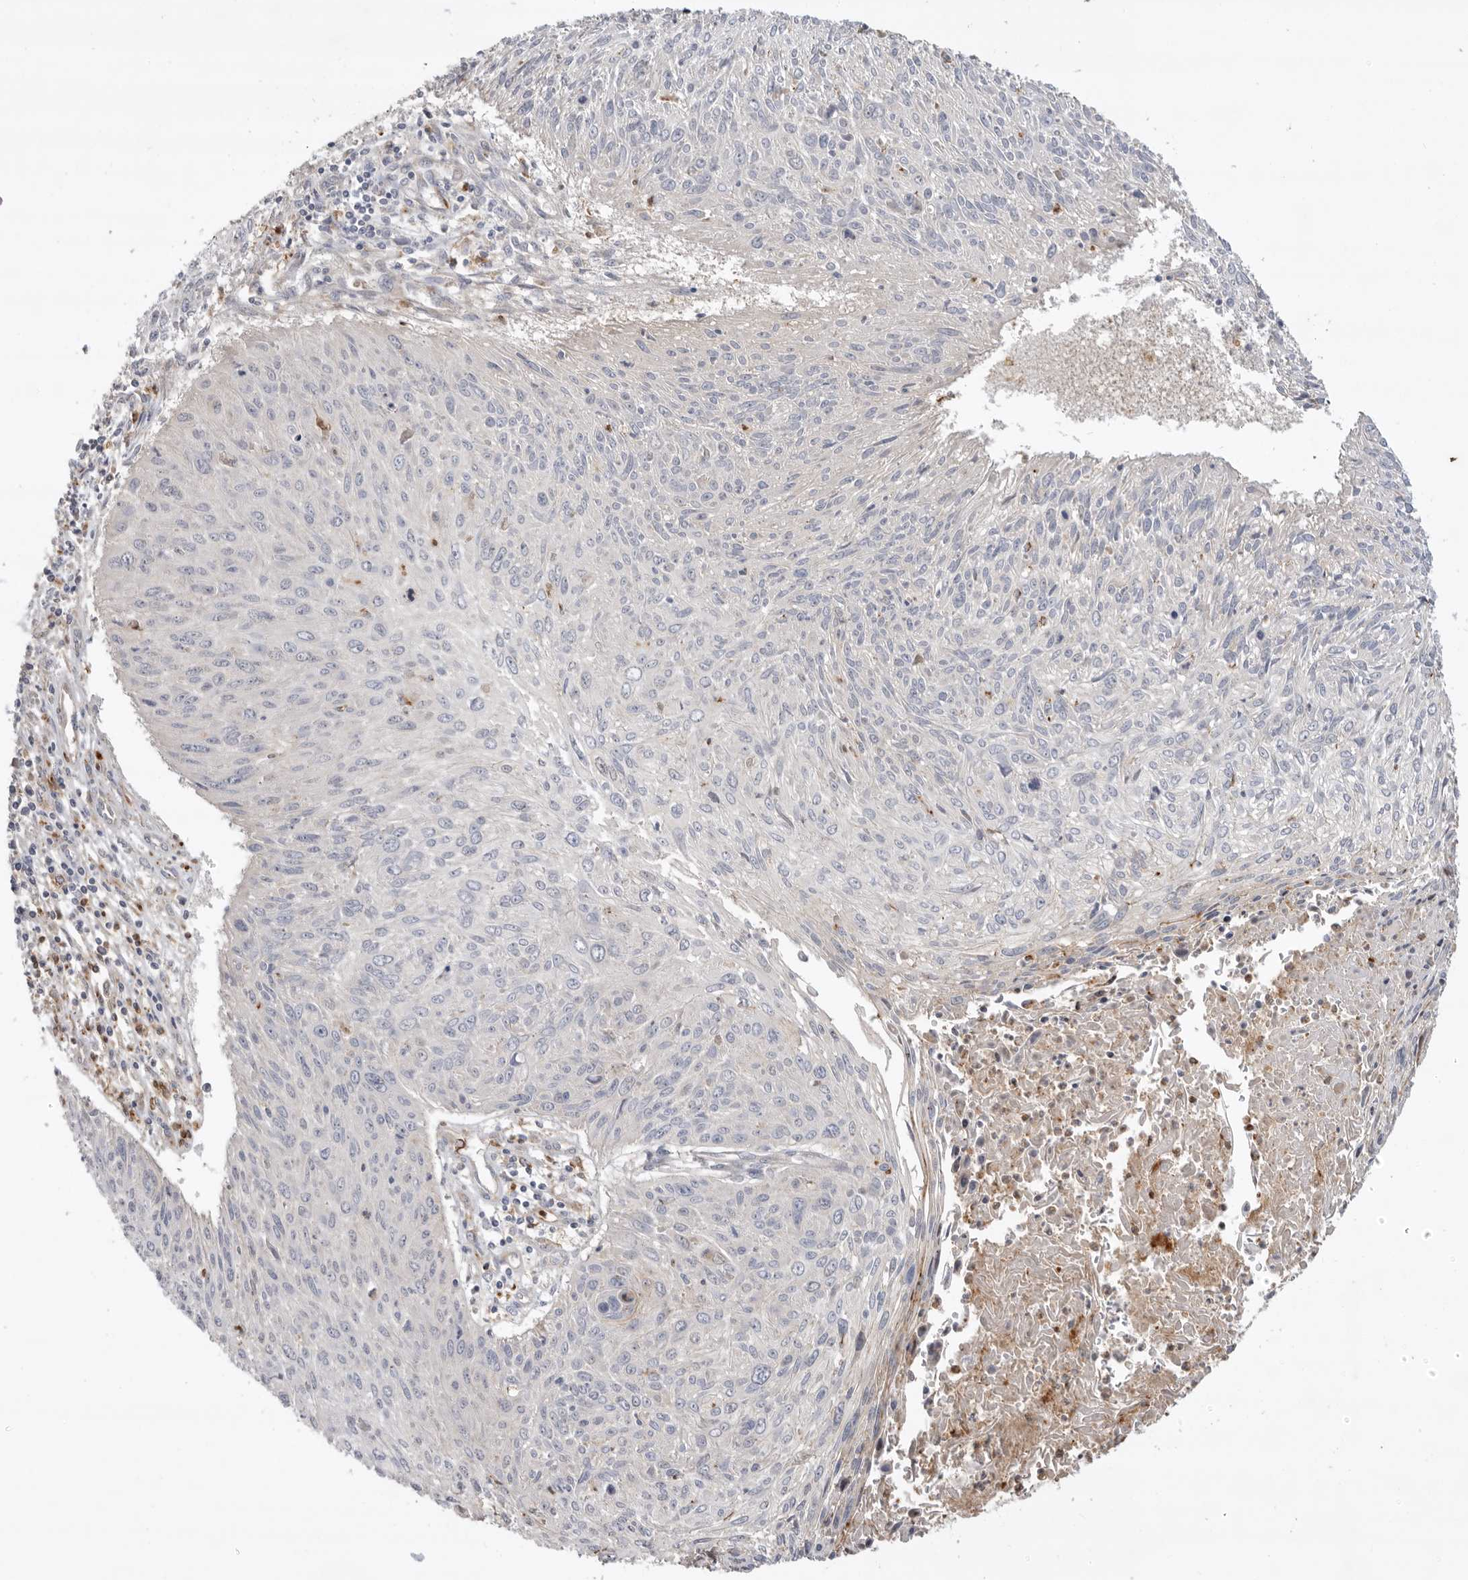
{"staining": {"intensity": "negative", "quantity": "none", "location": "none"}, "tissue": "cervical cancer", "cell_type": "Tumor cells", "image_type": "cancer", "snomed": [{"axis": "morphology", "description": "Squamous cell carcinoma, NOS"}, {"axis": "topography", "description": "Cervix"}], "caption": "Squamous cell carcinoma (cervical) stained for a protein using immunohistochemistry displays no positivity tumor cells.", "gene": "GNE", "patient": {"sex": "female", "age": 51}}